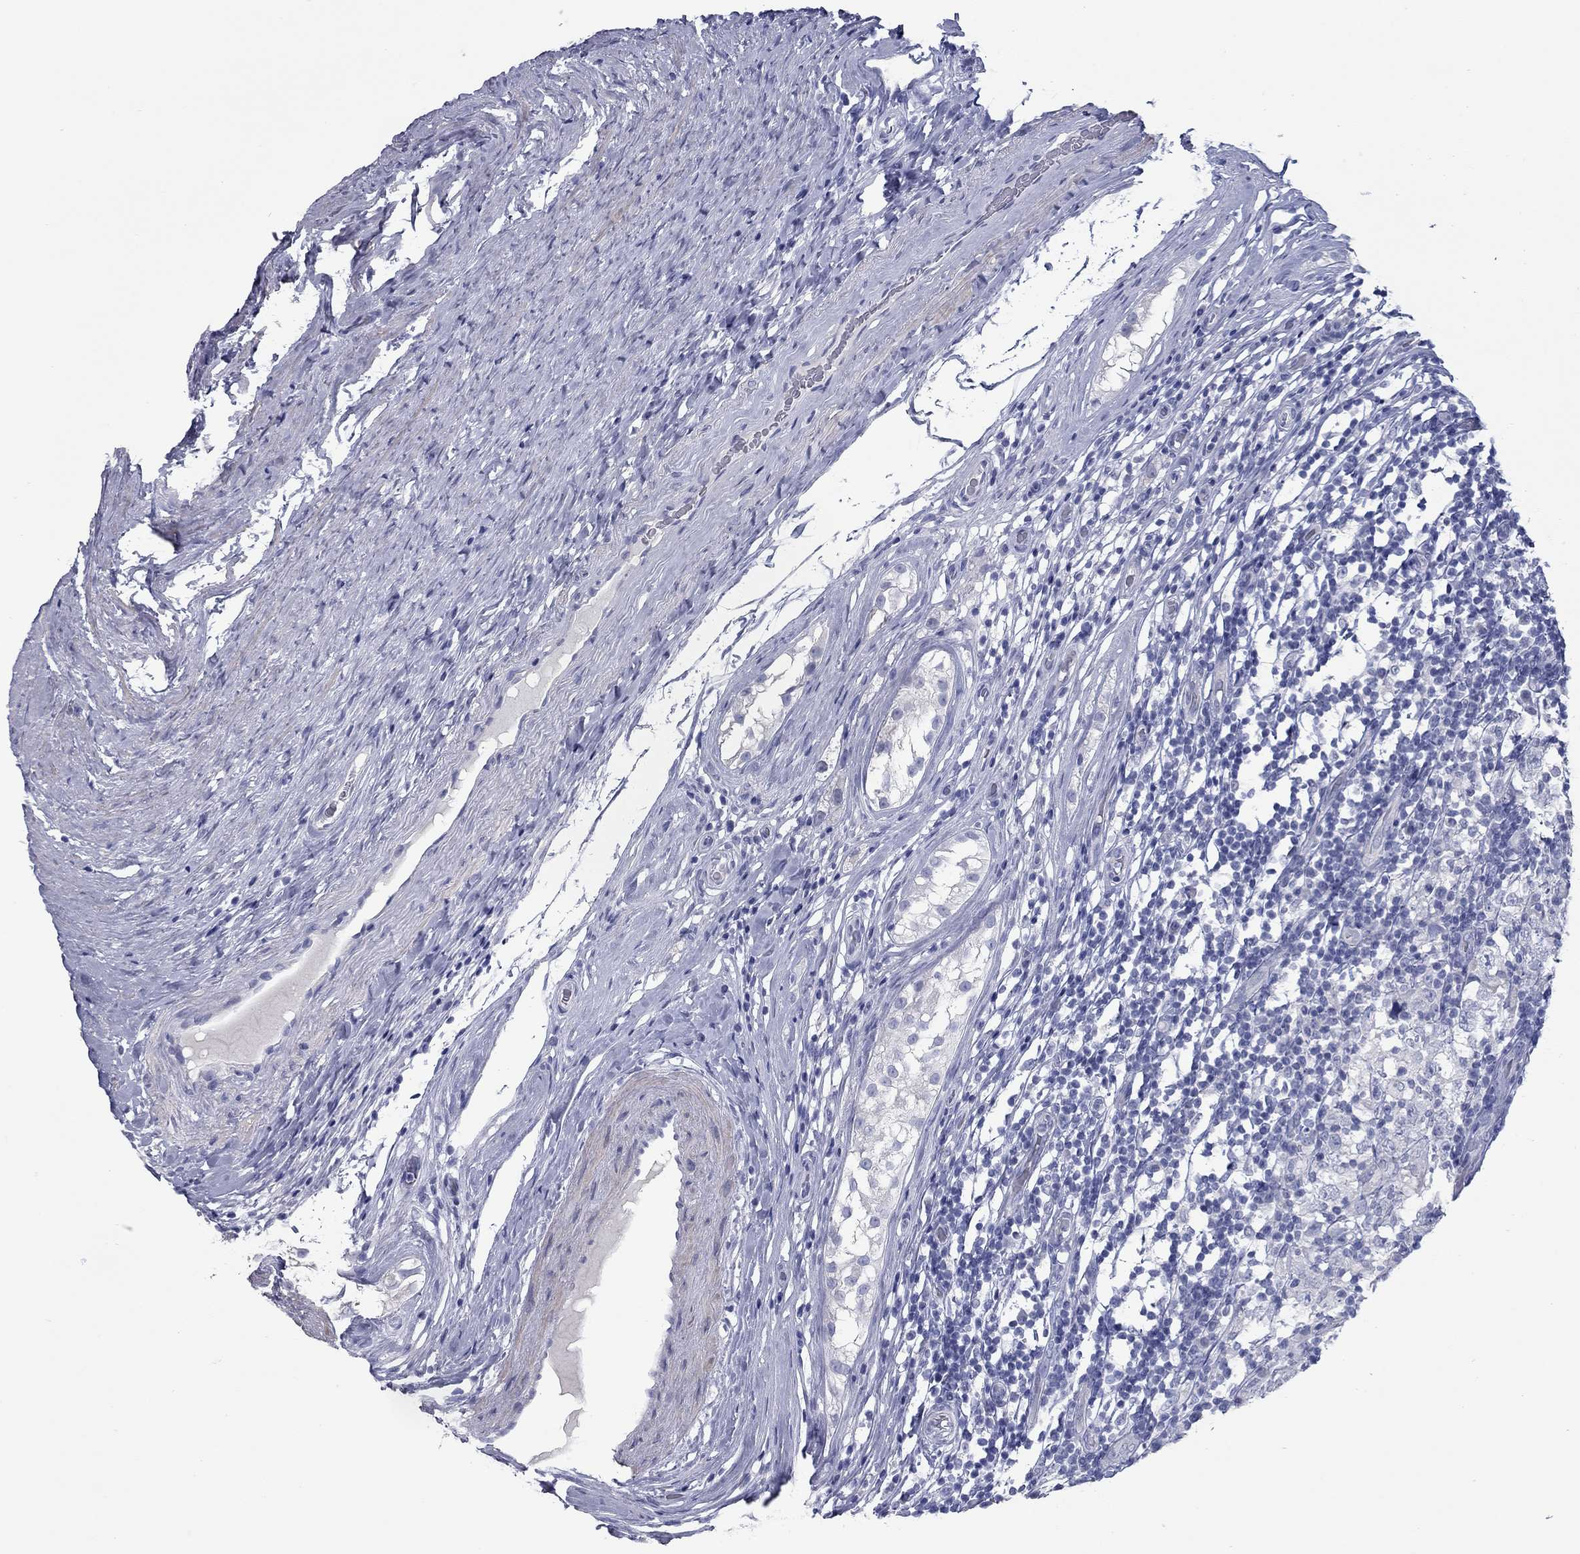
{"staining": {"intensity": "negative", "quantity": "none", "location": "none"}, "tissue": "testis cancer", "cell_type": "Tumor cells", "image_type": "cancer", "snomed": [{"axis": "morphology", "description": "Seminoma, NOS"}, {"axis": "morphology", "description": "Carcinoma, Embryonal, NOS"}, {"axis": "topography", "description": "Testis"}], "caption": "Tumor cells show no significant protein staining in seminoma (testis).", "gene": "KIRREL2", "patient": {"sex": "male", "age": 41}}